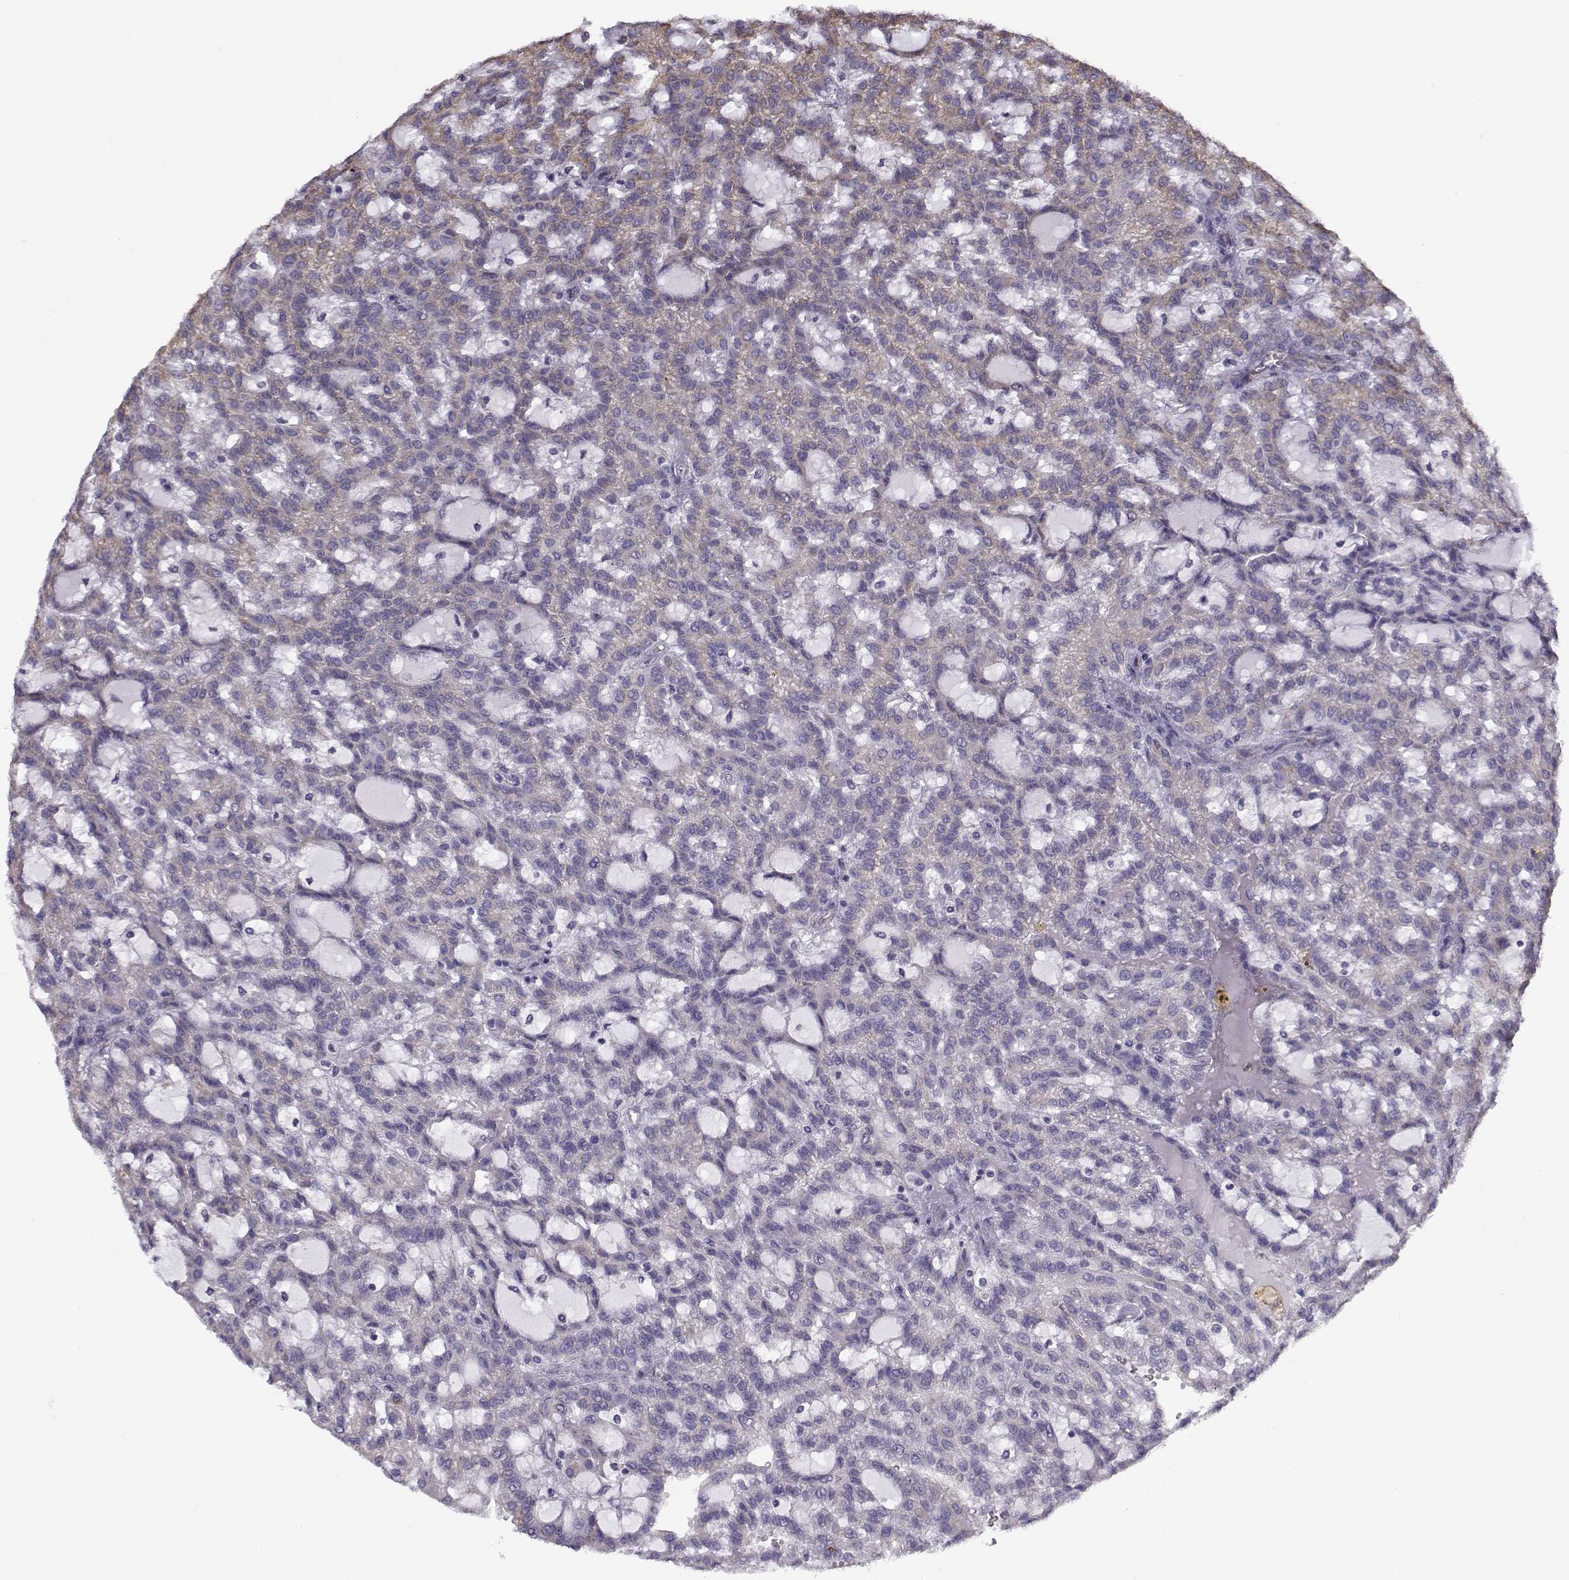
{"staining": {"intensity": "weak", "quantity": "<25%", "location": "cytoplasmic/membranous"}, "tissue": "renal cancer", "cell_type": "Tumor cells", "image_type": "cancer", "snomed": [{"axis": "morphology", "description": "Adenocarcinoma, NOS"}, {"axis": "topography", "description": "Kidney"}], "caption": "This is an immunohistochemistry (IHC) image of human renal cancer. There is no positivity in tumor cells.", "gene": "BEND6", "patient": {"sex": "male", "age": 63}}